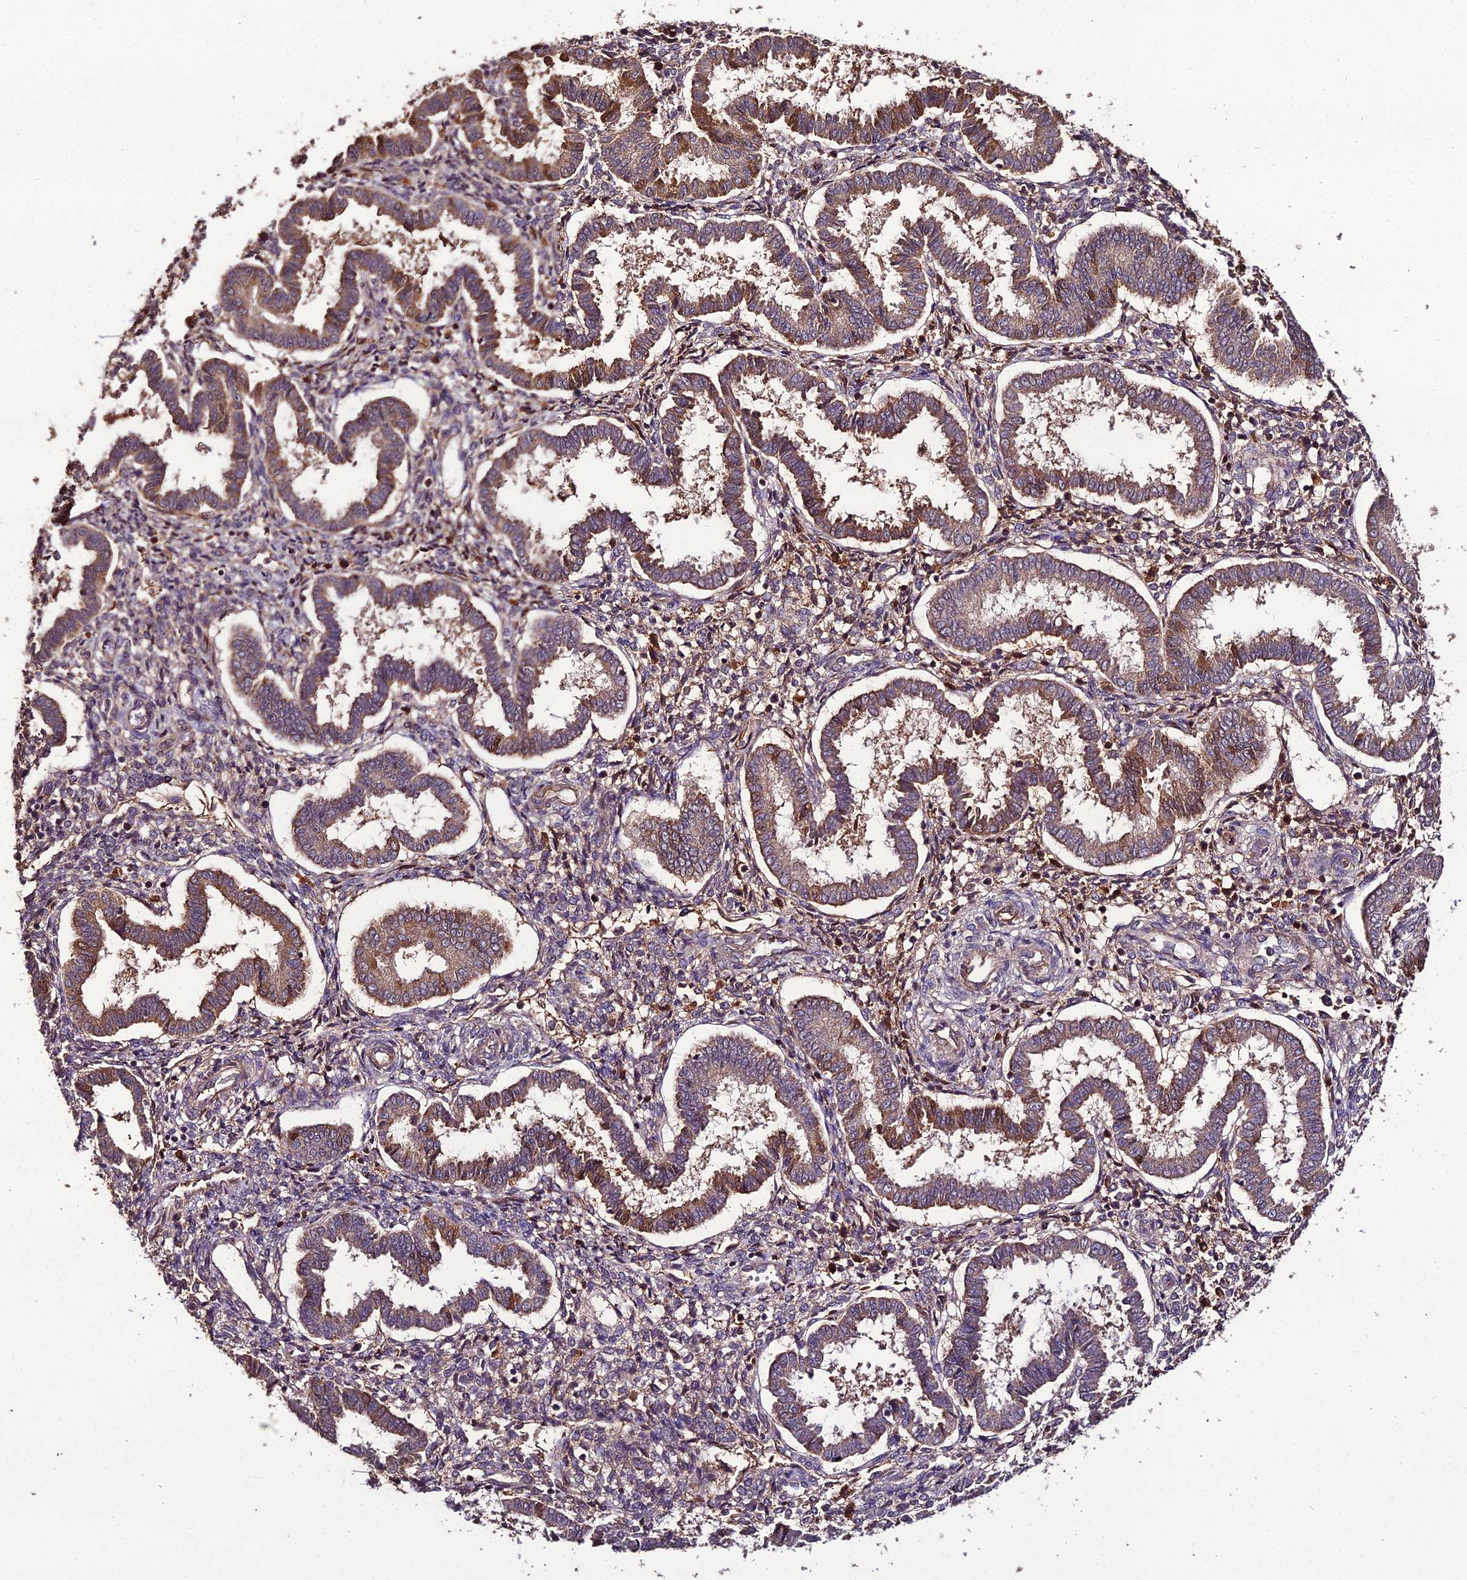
{"staining": {"intensity": "weak", "quantity": "25%-75%", "location": "cytoplasmic/membranous"}, "tissue": "endometrium", "cell_type": "Cells in endometrial stroma", "image_type": "normal", "snomed": [{"axis": "morphology", "description": "Normal tissue, NOS"}, {"axis": "topography", "description": "Endometrium"}], "caption": "The immunohistochemical stain highlights weak cytoplasmic/membranous positivity in cells in endometrial stroma of benign endometrium.", "gene": "KCTD16", "patient": {"sex": "female", "age": 24}}